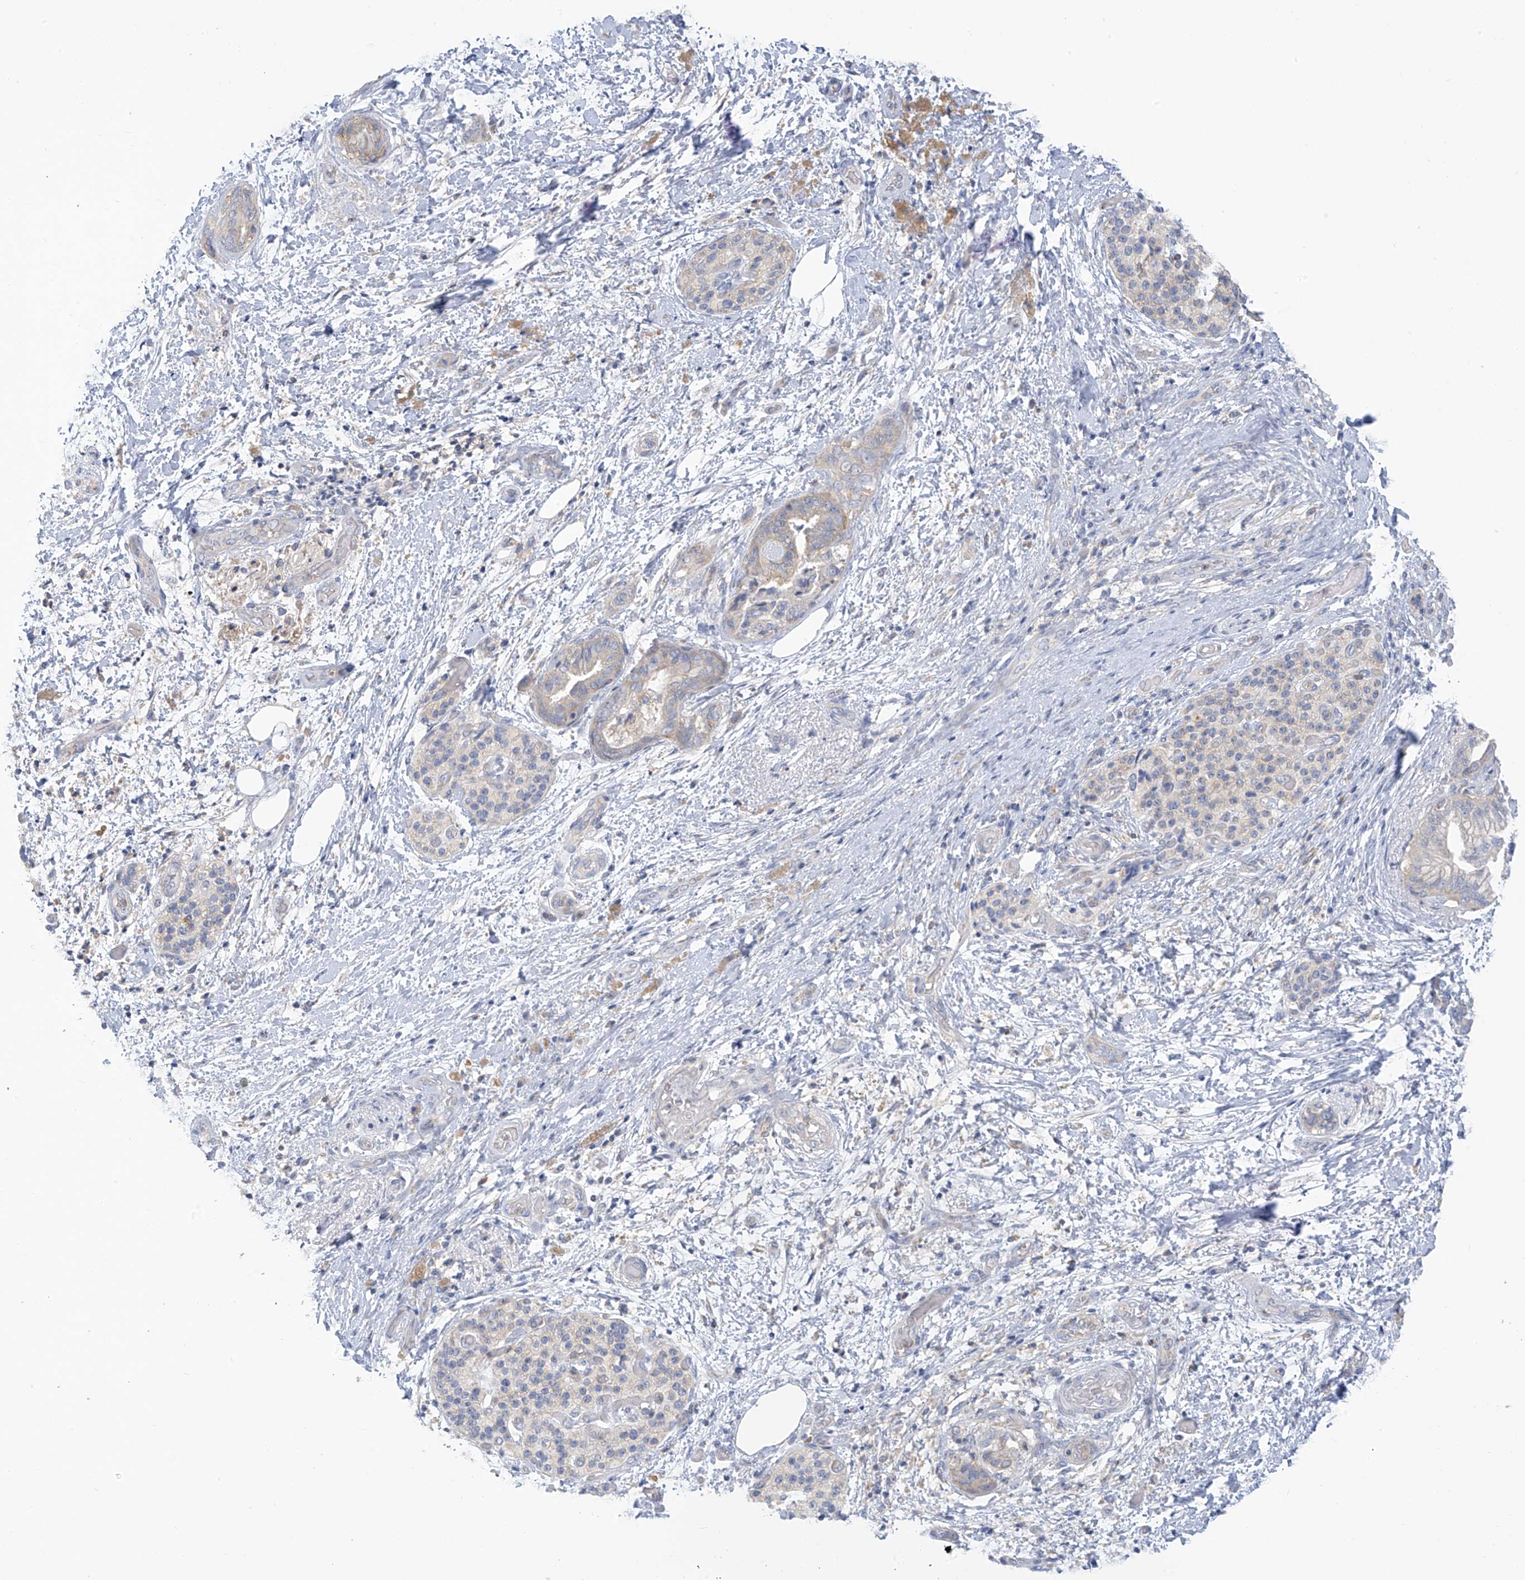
{"staining": {"intensity": "negative", "quantity": "none", "location": "none"}, "tissue": "pancreatic cancer", "cell_type": "Tumor cells", "image_type": "cancer", "snomed": [{"axis": "morphology", "description": "Normal tissue, NOS"}, {"axis": "morphology", "description": "Adenocarcinoma, NOS"}, {"axis": "topography", "description": "Pancreas"}, {"axis": "topography", "description": "Peripheral nerve tissue"}], "caption": "Immunohistochemistry (IHC) histopathology image of neoplastic tissue: adenocarcinoma (pancreatic) stained with DAB displays no significant protein staining in tumor cells.", "gene": "SLC6A12", "patient": {"sex": "female", "age": 63}}